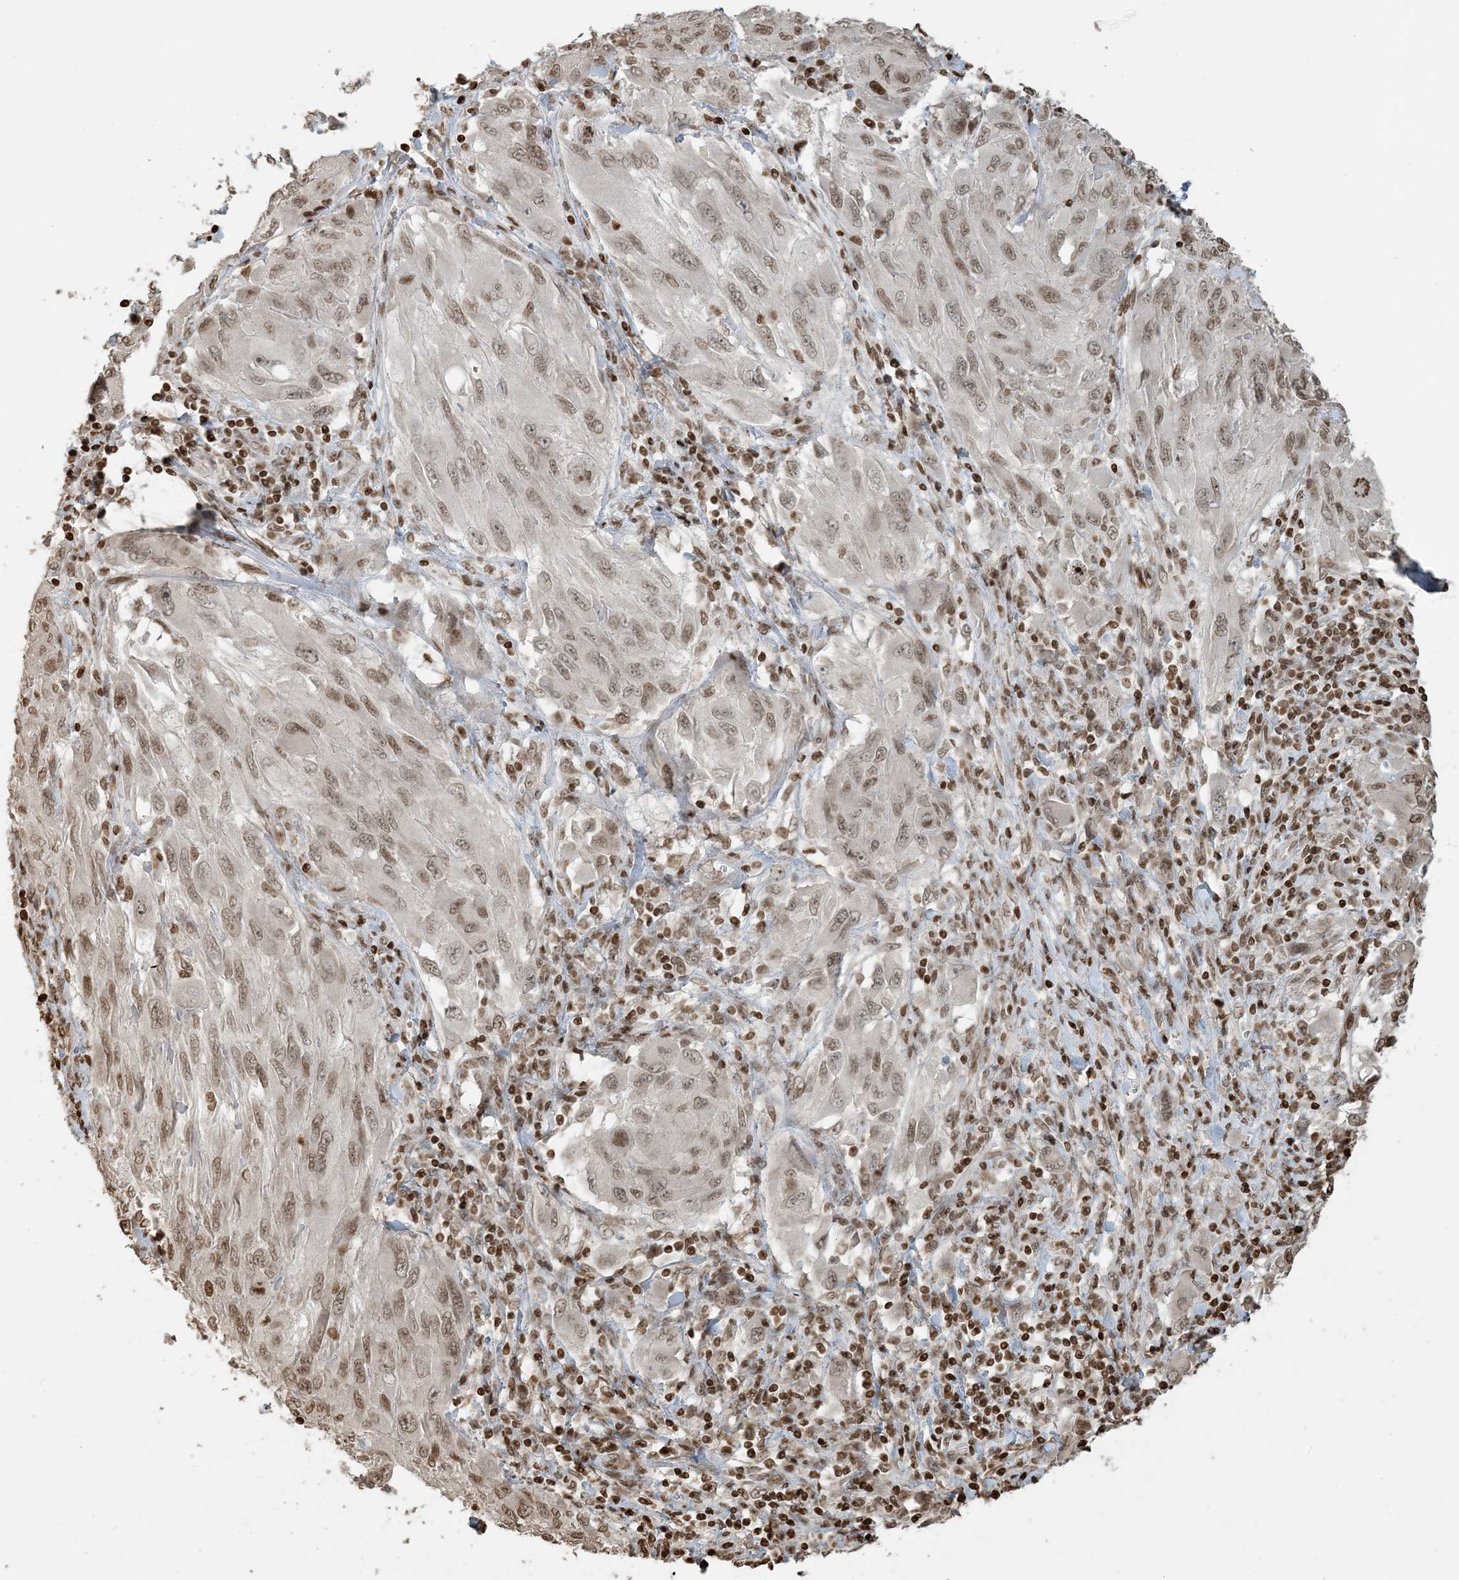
{"staining": {"intensity": "weak", "quantity": ">75%", "location": "nuclear"}, "tissue": "melanoma", "cell_type": "Tumor cells", "image_type": "cancer", "snomed": [{"axis": "morphology", "description": "Malignant melanoma, NOS"}, {"axis": "topography", "description": "Skin"}], "caption": "Immunohistochemistry of human malignant melanoma shows low levels of weak nuclear expression in approximately >75% of tumor cells.", "gene": "H3-3B", "patient": {"sex": "female", "age": 91}}